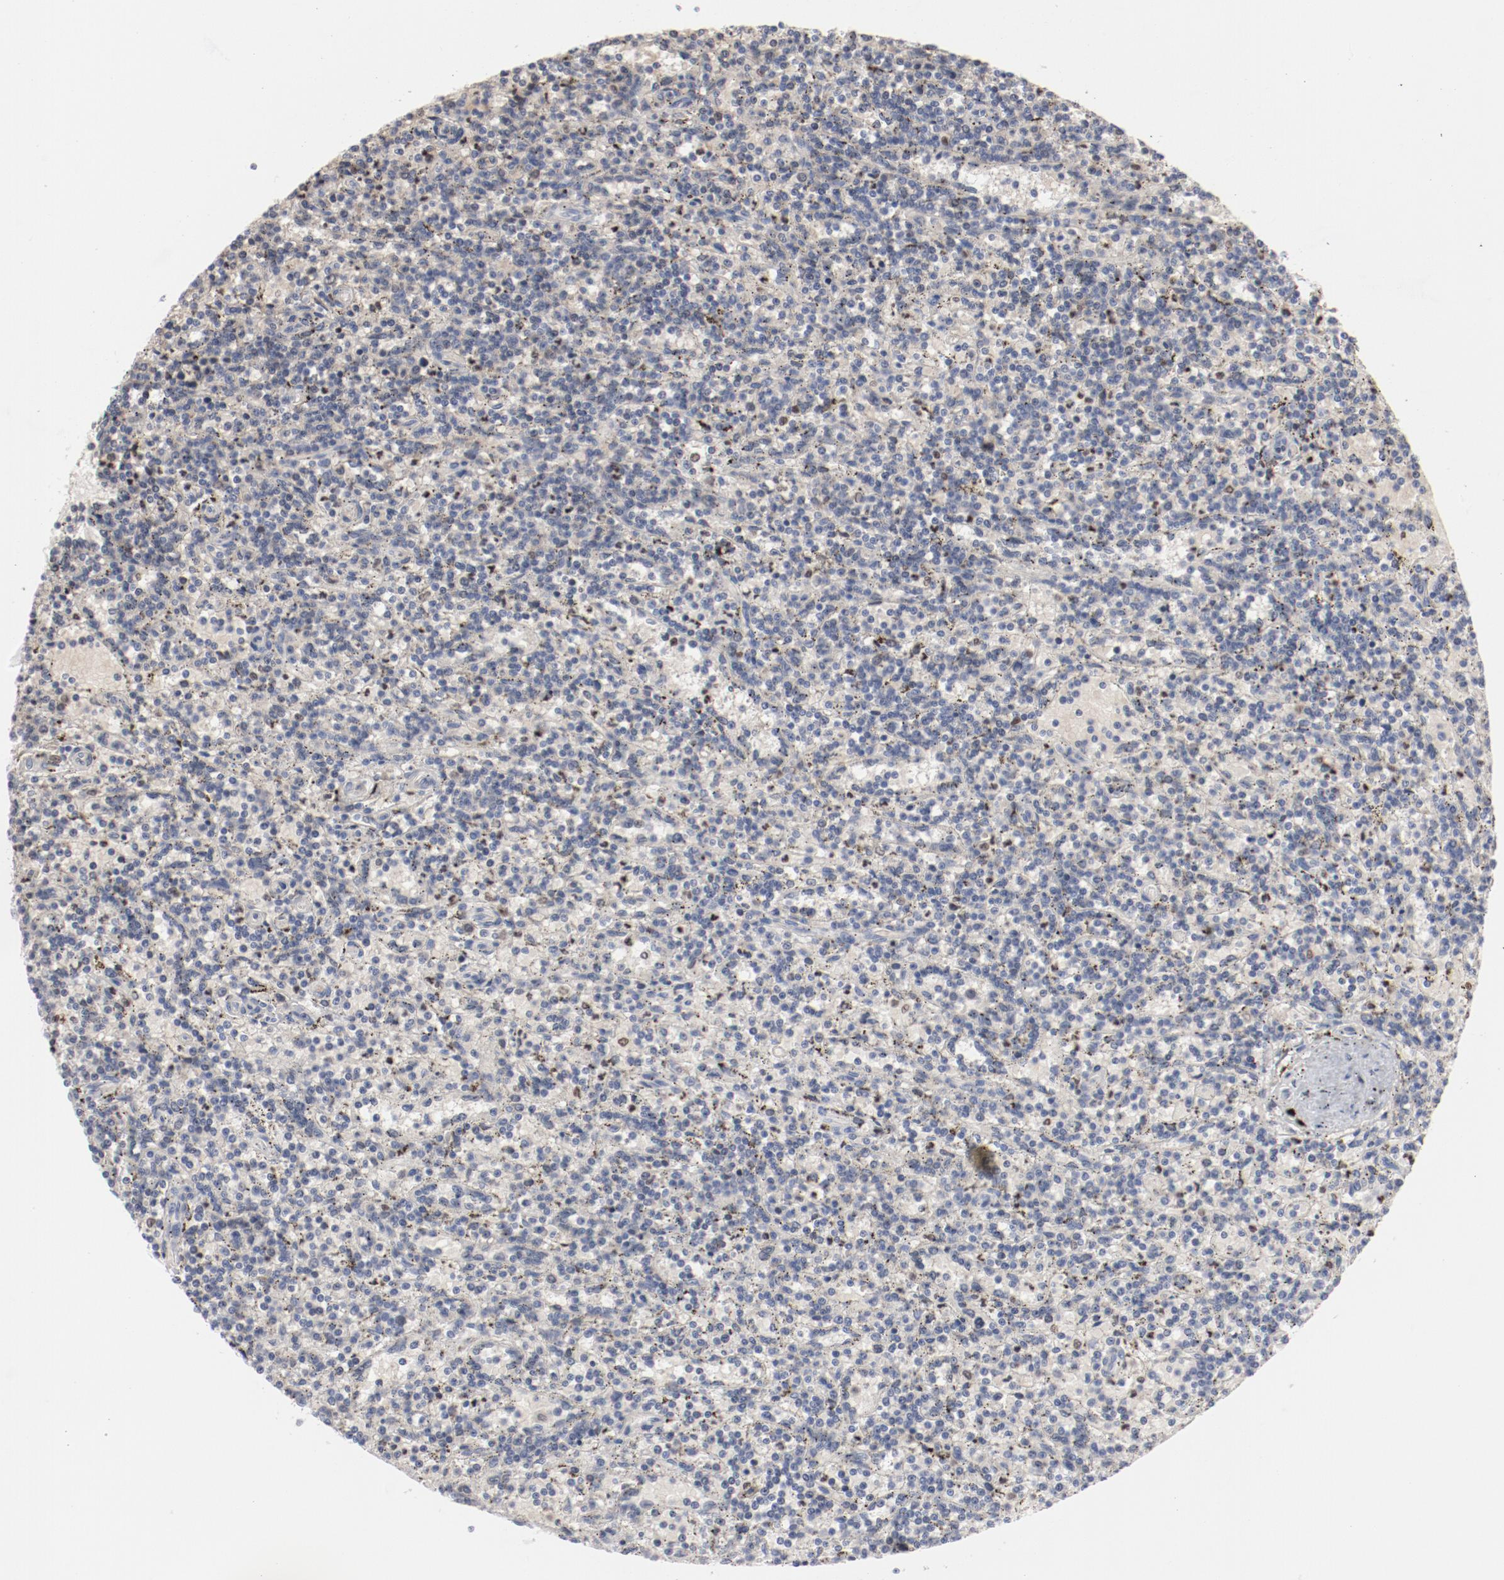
{"staining": {"intensity": "negative", "quantity": "none", "location": "none"}, "tissue": "lymphoma", "cell_type": "Tumor cells", "image_type": "cancer", "snomed": [{"axis": "morphology", "description": "Malignant lymphoma, non-Hodgkin's type, Low grade"}, {"axis": "topography", "description": "Spleen"}], "caption": "This is a histopathology image of IHC staining of malignant lymphoma, non-Hodgkin's type (low-grade), which shows no positivity in tumor cells.", "gene": "SPI1", "patient": {"sex": "male", "age": 73}}